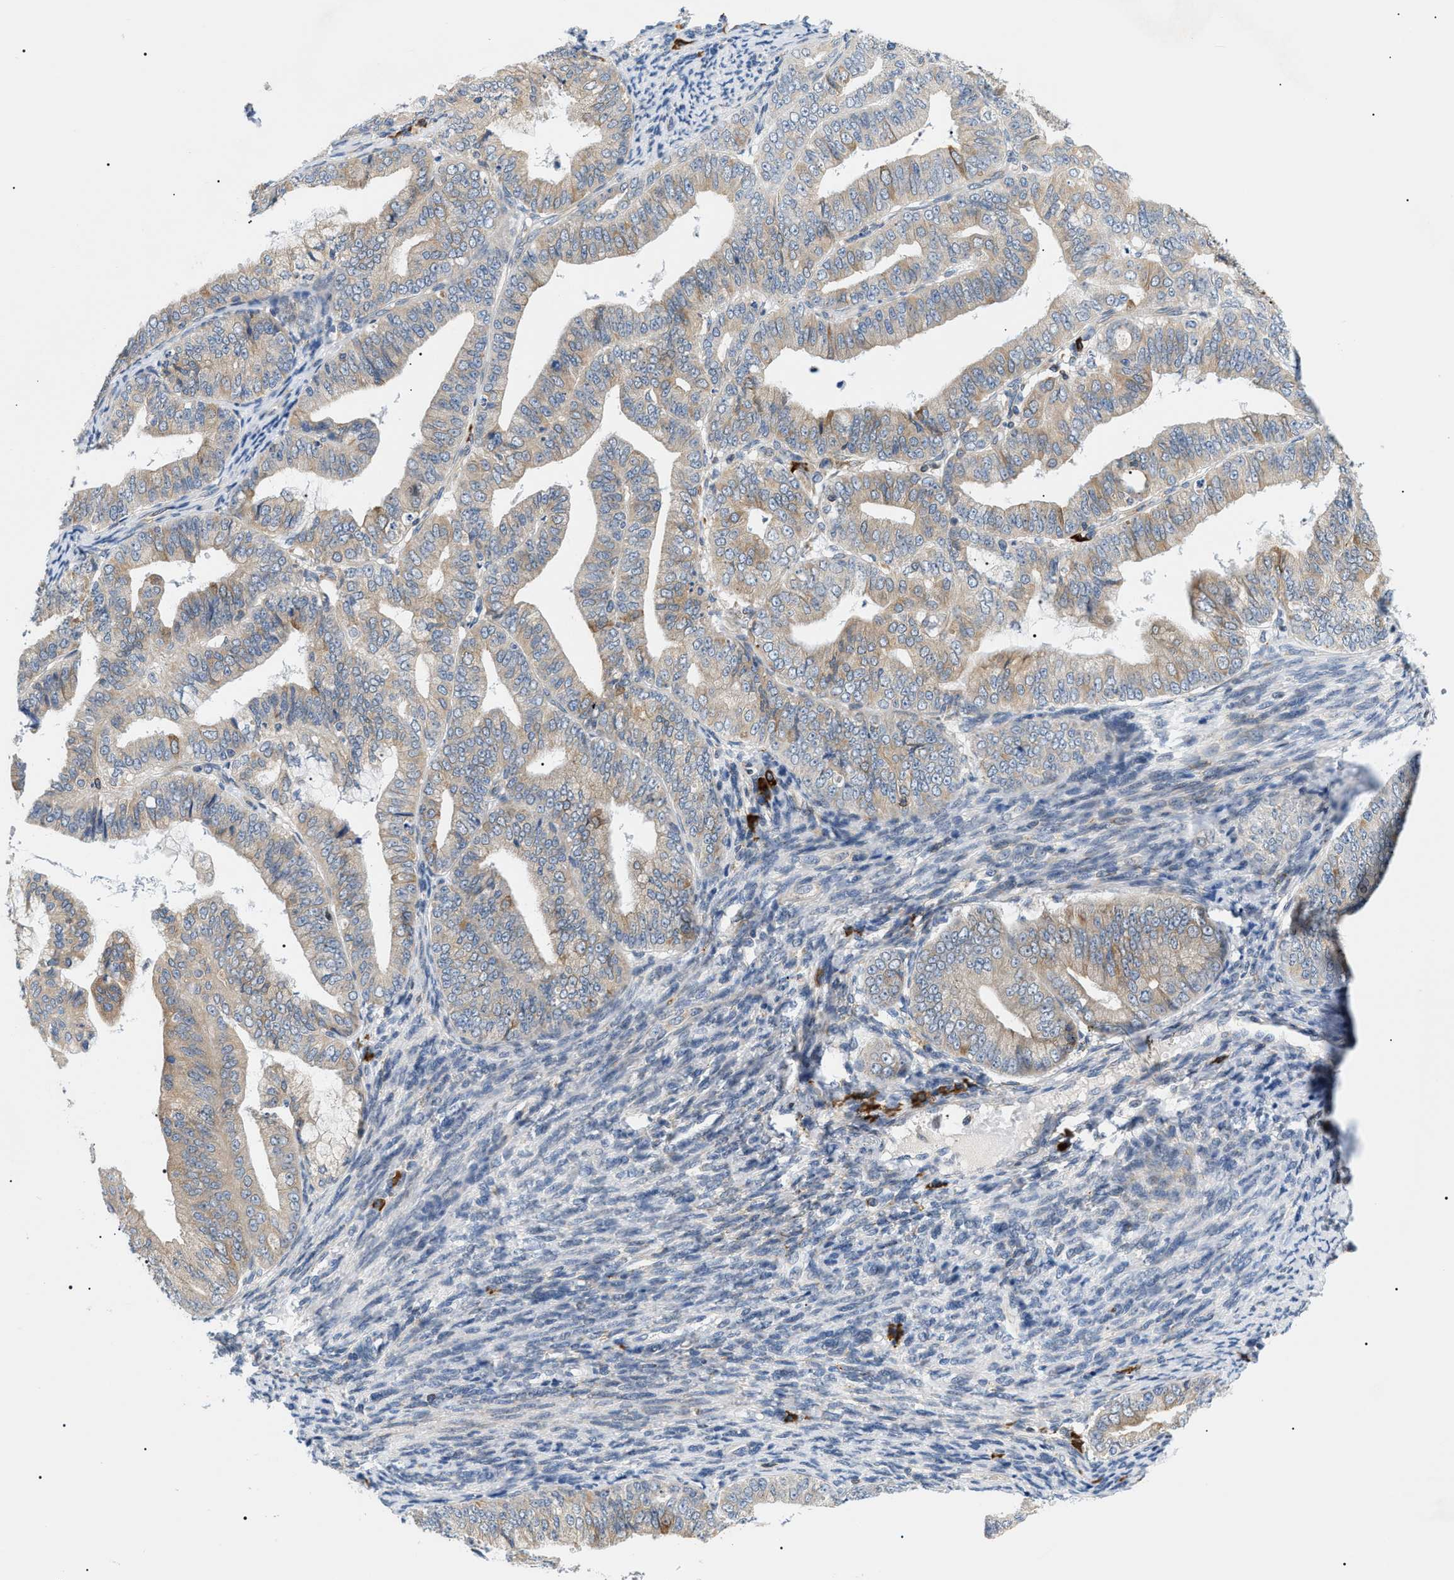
{"staining": {"intensity": "moderate", "quantity": "25%-75%", "location": "cytoplasmic/membranous"}, "tissue": "endometrial cancer", "cell_type": "Tumor cells", "image_type": "cancer", "snomed": [{"axis": "morphology", "description": "Adenocarcinoma, NOS"}, {"axis": "topography", "description": "Endometrium"}], "caption": "High-power microscopy captured an immunohistochemistry (IHC) image of endometrial cancer (adenocarcinoma), revealing moderate cytoplasmic/membranous positivity in approximately 25%-75% of tumor cells.", "gene": "DERL1", "patient": {"sex": "female", "age": 63}}